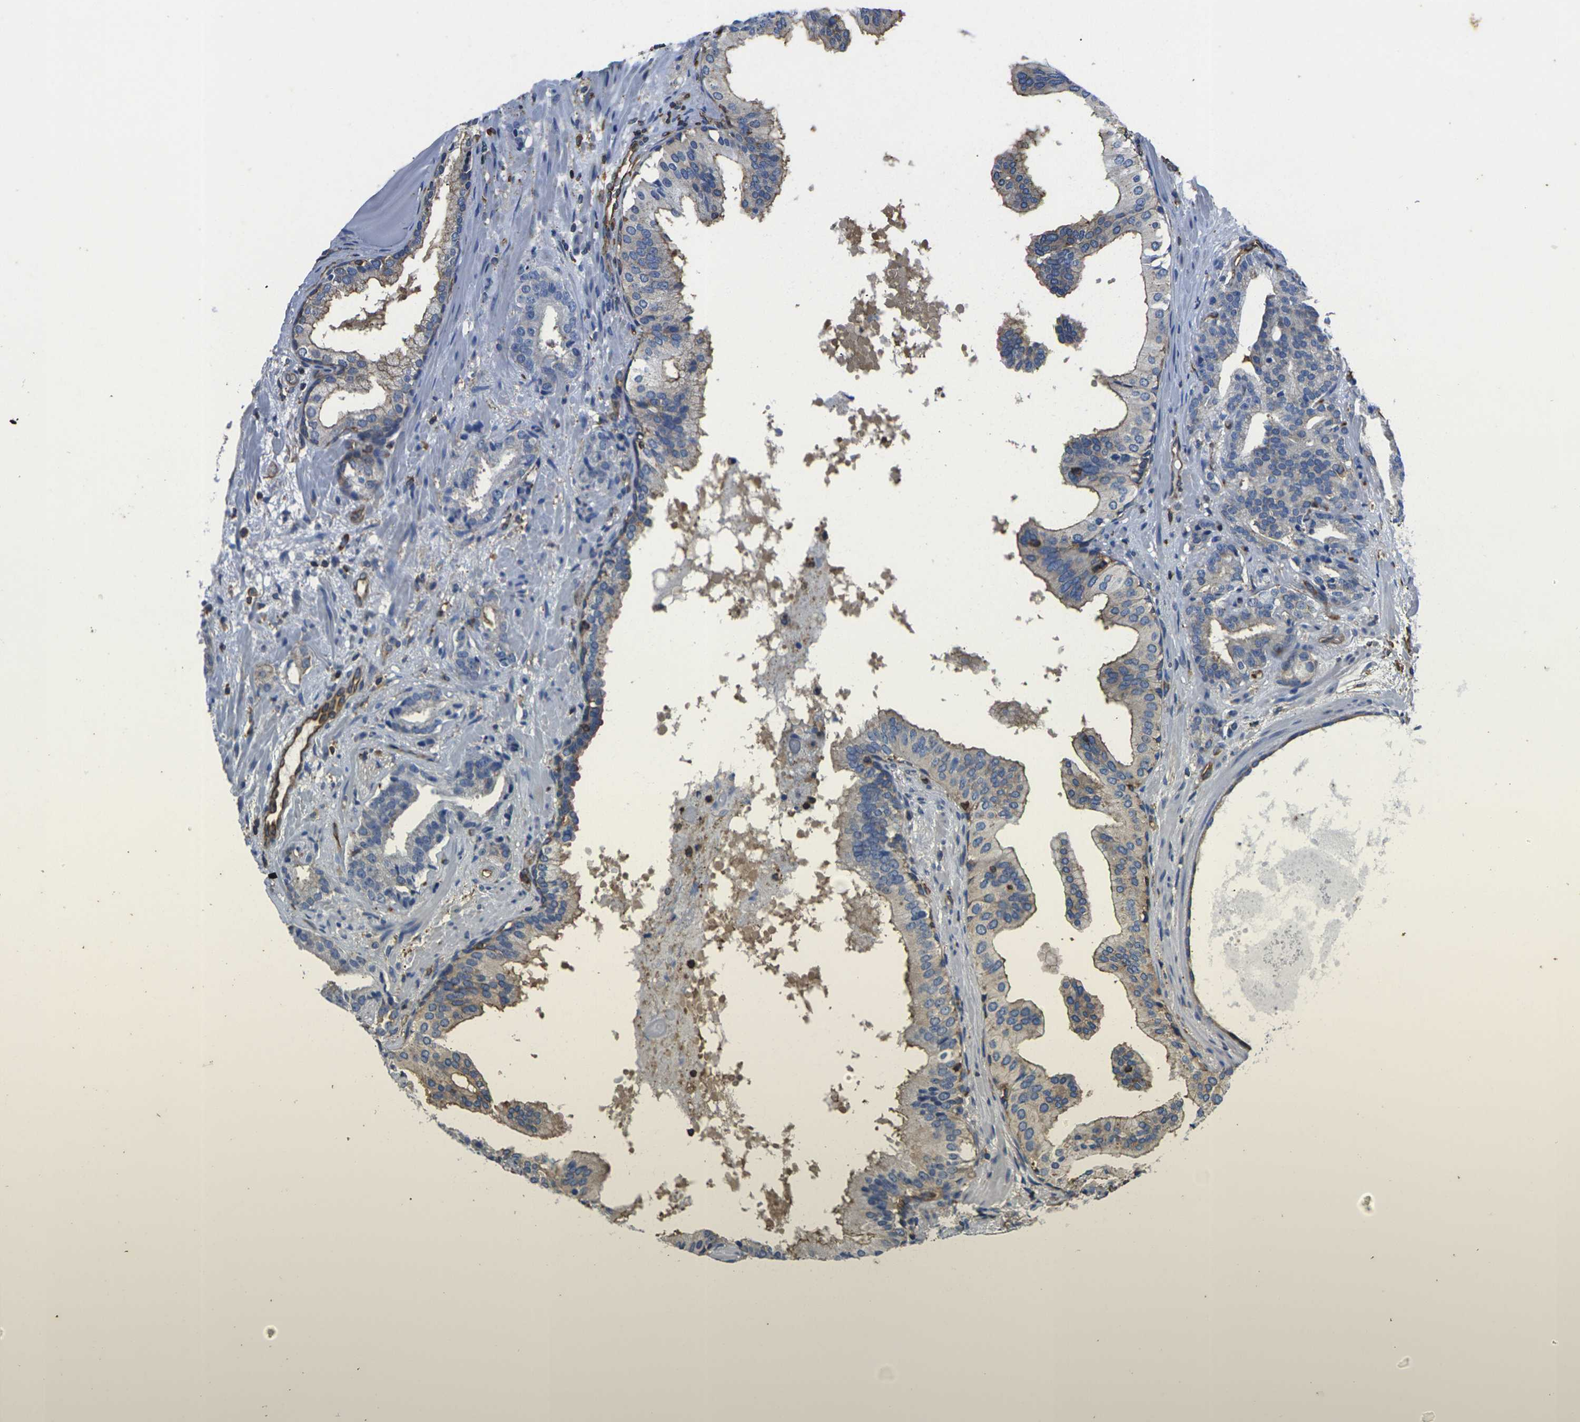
{"staining": {"intensity": "weak", "quantity": "25%-75%", "location": "cytoplasmic/membranous"}, "tissue": "prostate cancer", "cell_type": "Tumor cells", "image_type": "cancer", "snomed": [{"axis": "morphology", "description": "Adenocarcinoma, Low grade"}, {"axis": "topography", "description": "Prostate"}], "caption": "IHC of human adenocarcinoma (low-grade) (prostate) exhibits low levels of weak cytoplasmic/membranous positivity in approximately 25%-75% of tumor cells.", "gene": "FAM110D", "patient": {"sex": "male", "age": 63}}